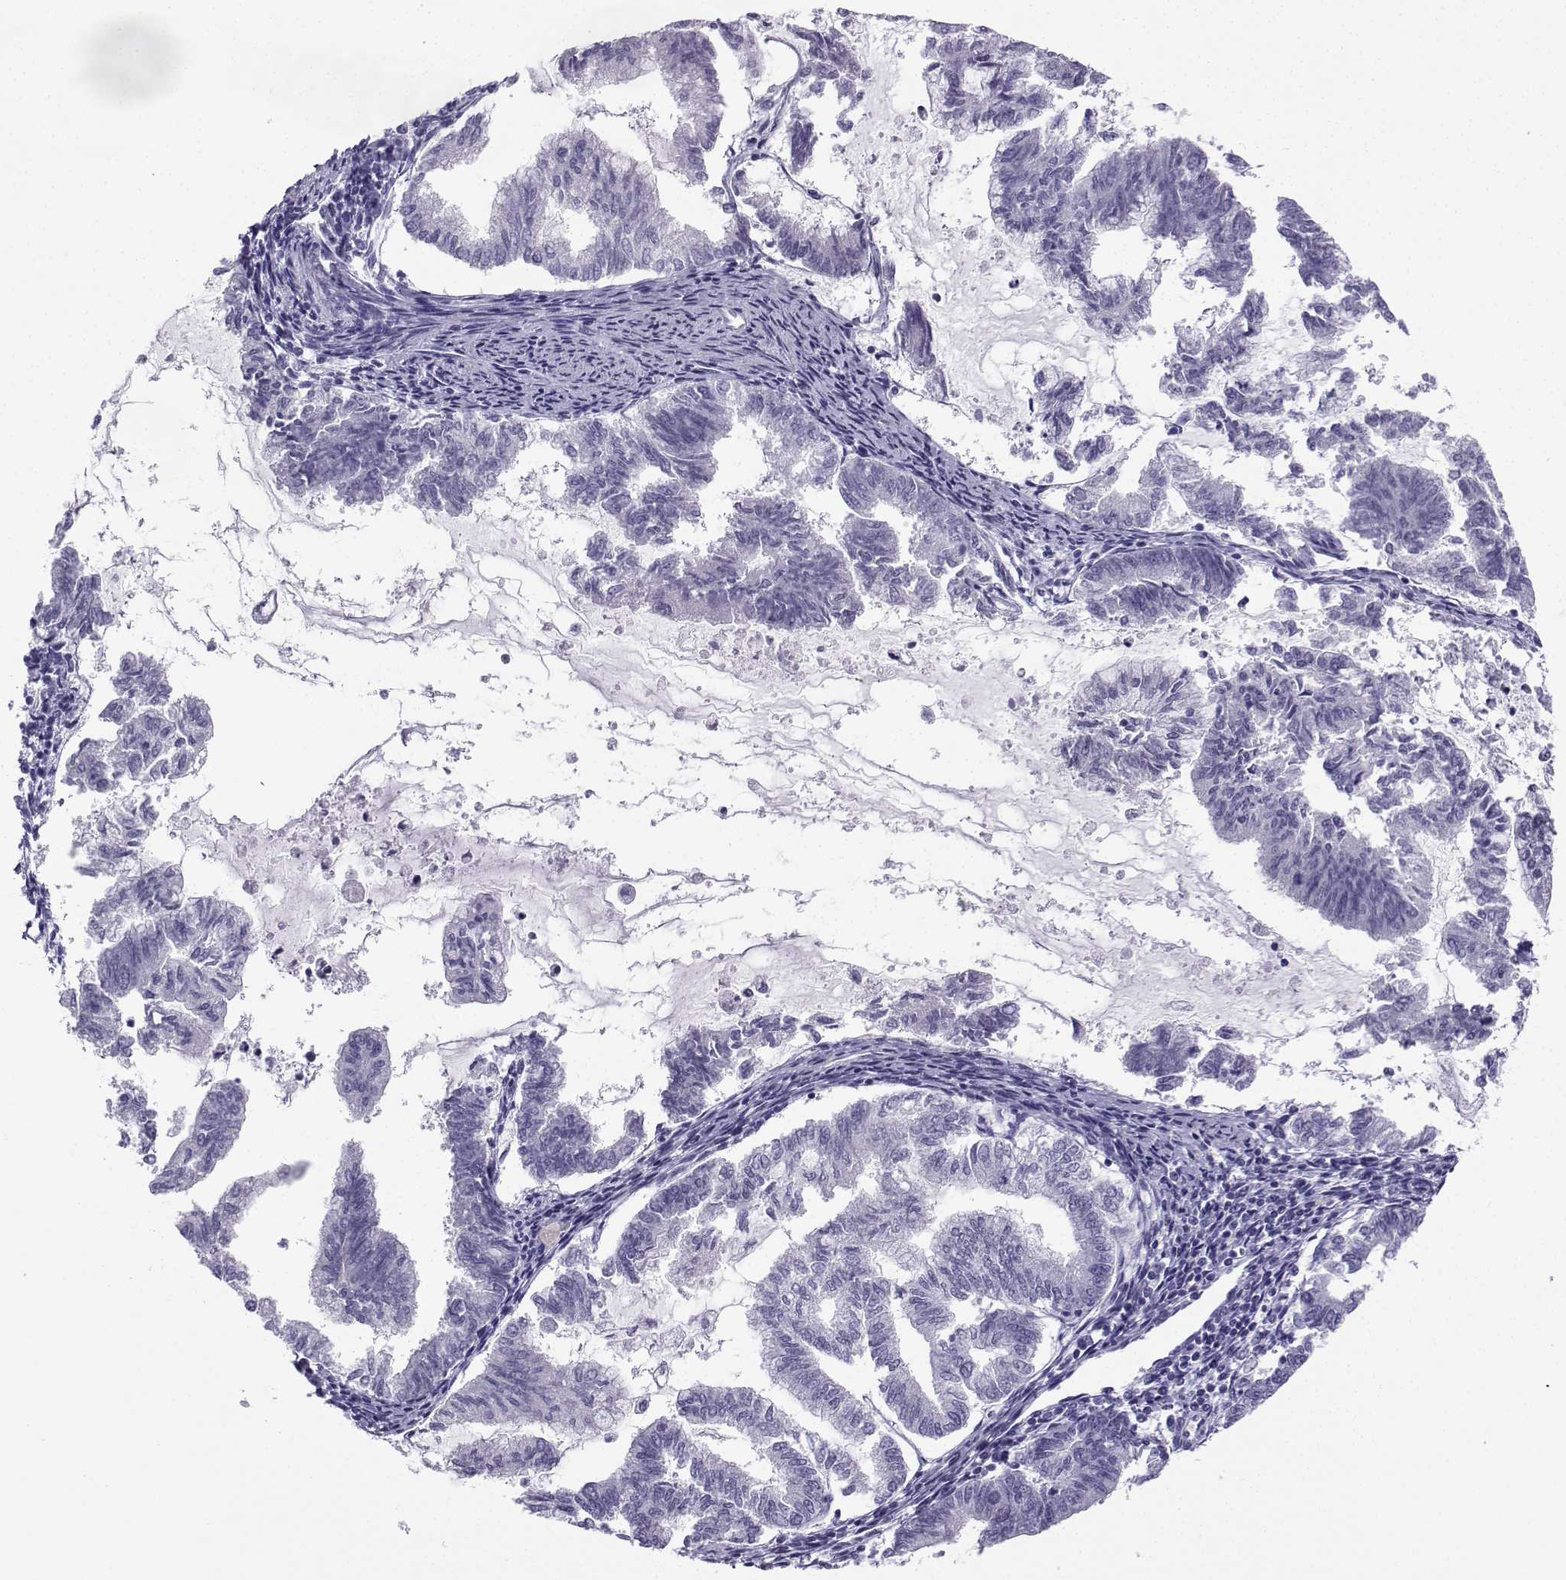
{"staining": {"intensity": "negative", "quantity": "none", "location": "none"}, "tissue": "endometrial cancer", "cell_type": "Tumor cells", "image_type": "cancer", "snomed": [{"axis": "morphology", "description": "Adenocarcinoma, NOS"}, {"axis": "topography", "description": "Endometrium"}], "caption": "Immunohistochemistry photomicrograph of endometrial cancer (adenocarcinoma) stained for a protein (brown), which reveals no positivity in tumor cells.", "gene": "NEFL", "patient": {"sex": "female", "age": 79}}